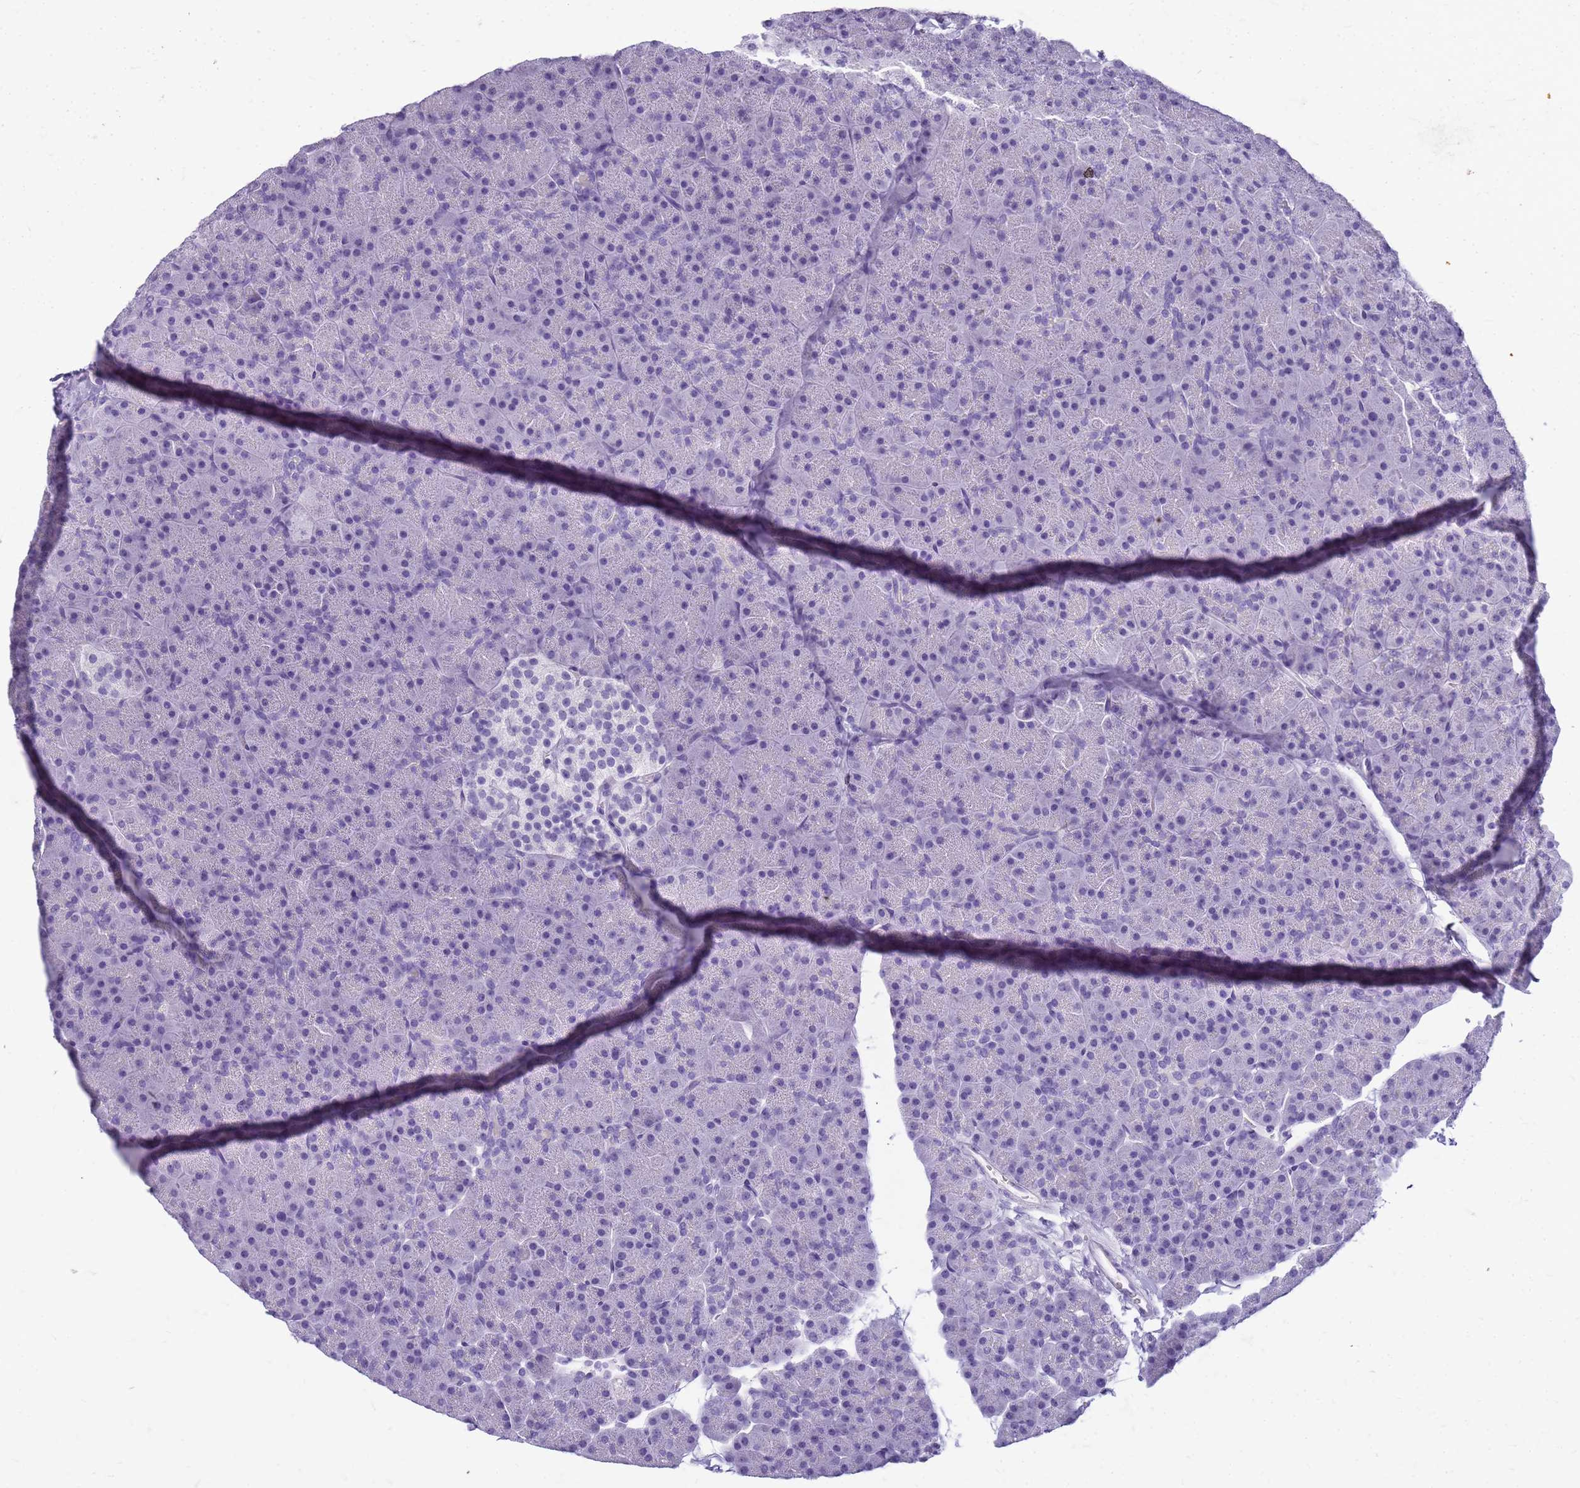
{"staining": {"intensity": "negative", "quantity": "none", "location": "none"}, "tissue": "pancreas", "cell_type": "Exocrine glandular cells", "image_type": "normal", "snomed": [{"axis": "morphology", "description": "Normal tissue, NOS"}, {"axis": "topography", "description": "Pancreas"}], "caption": "Immunohistochemistry (IHC) of normal pancreas demonstrates no staining in exocrine glandular cells.", "gene": "CFAP100", "patient": {"sex": "male", "age": 36}}